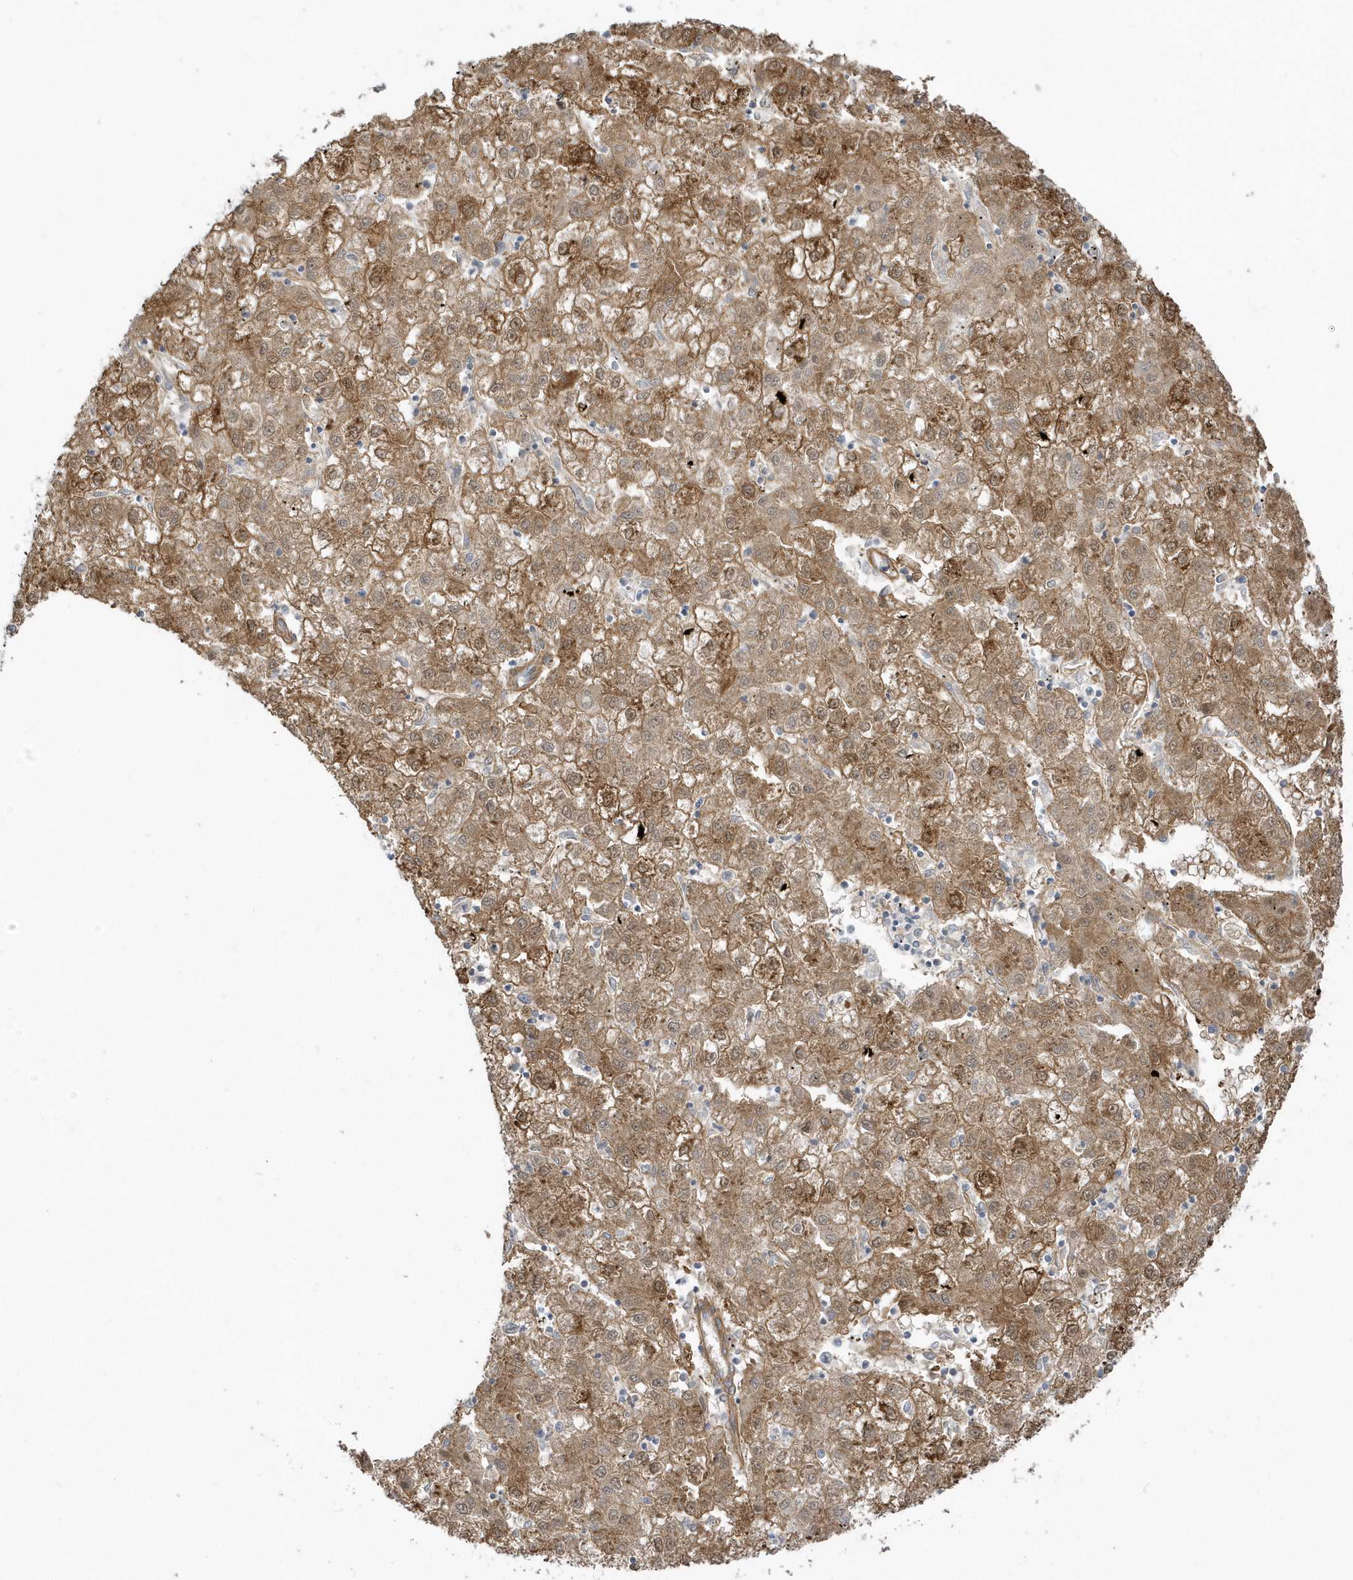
{"staining": {"intensity": "moderate", "quantity": ">75%", "location": "cytoplasmic/membranous"}, "tissue": "liver cancer", "cell_type": "Tumor cells", "image_type": "cancer", "snomed": [{"axis": "morphology", "description": "Carcinoma, Hepatocellular, NOS"}, {"axis": "topography", "description": "Liver"}], "caption": "Protein staining by IHC demonstrates moderate cytoplasmic/membranous expression in approximately >75% of tumor cells in hepatocellular carcinoma (liver).", "gene": "ACTR1A", "patient": {"sex": "male", "age": 72}}